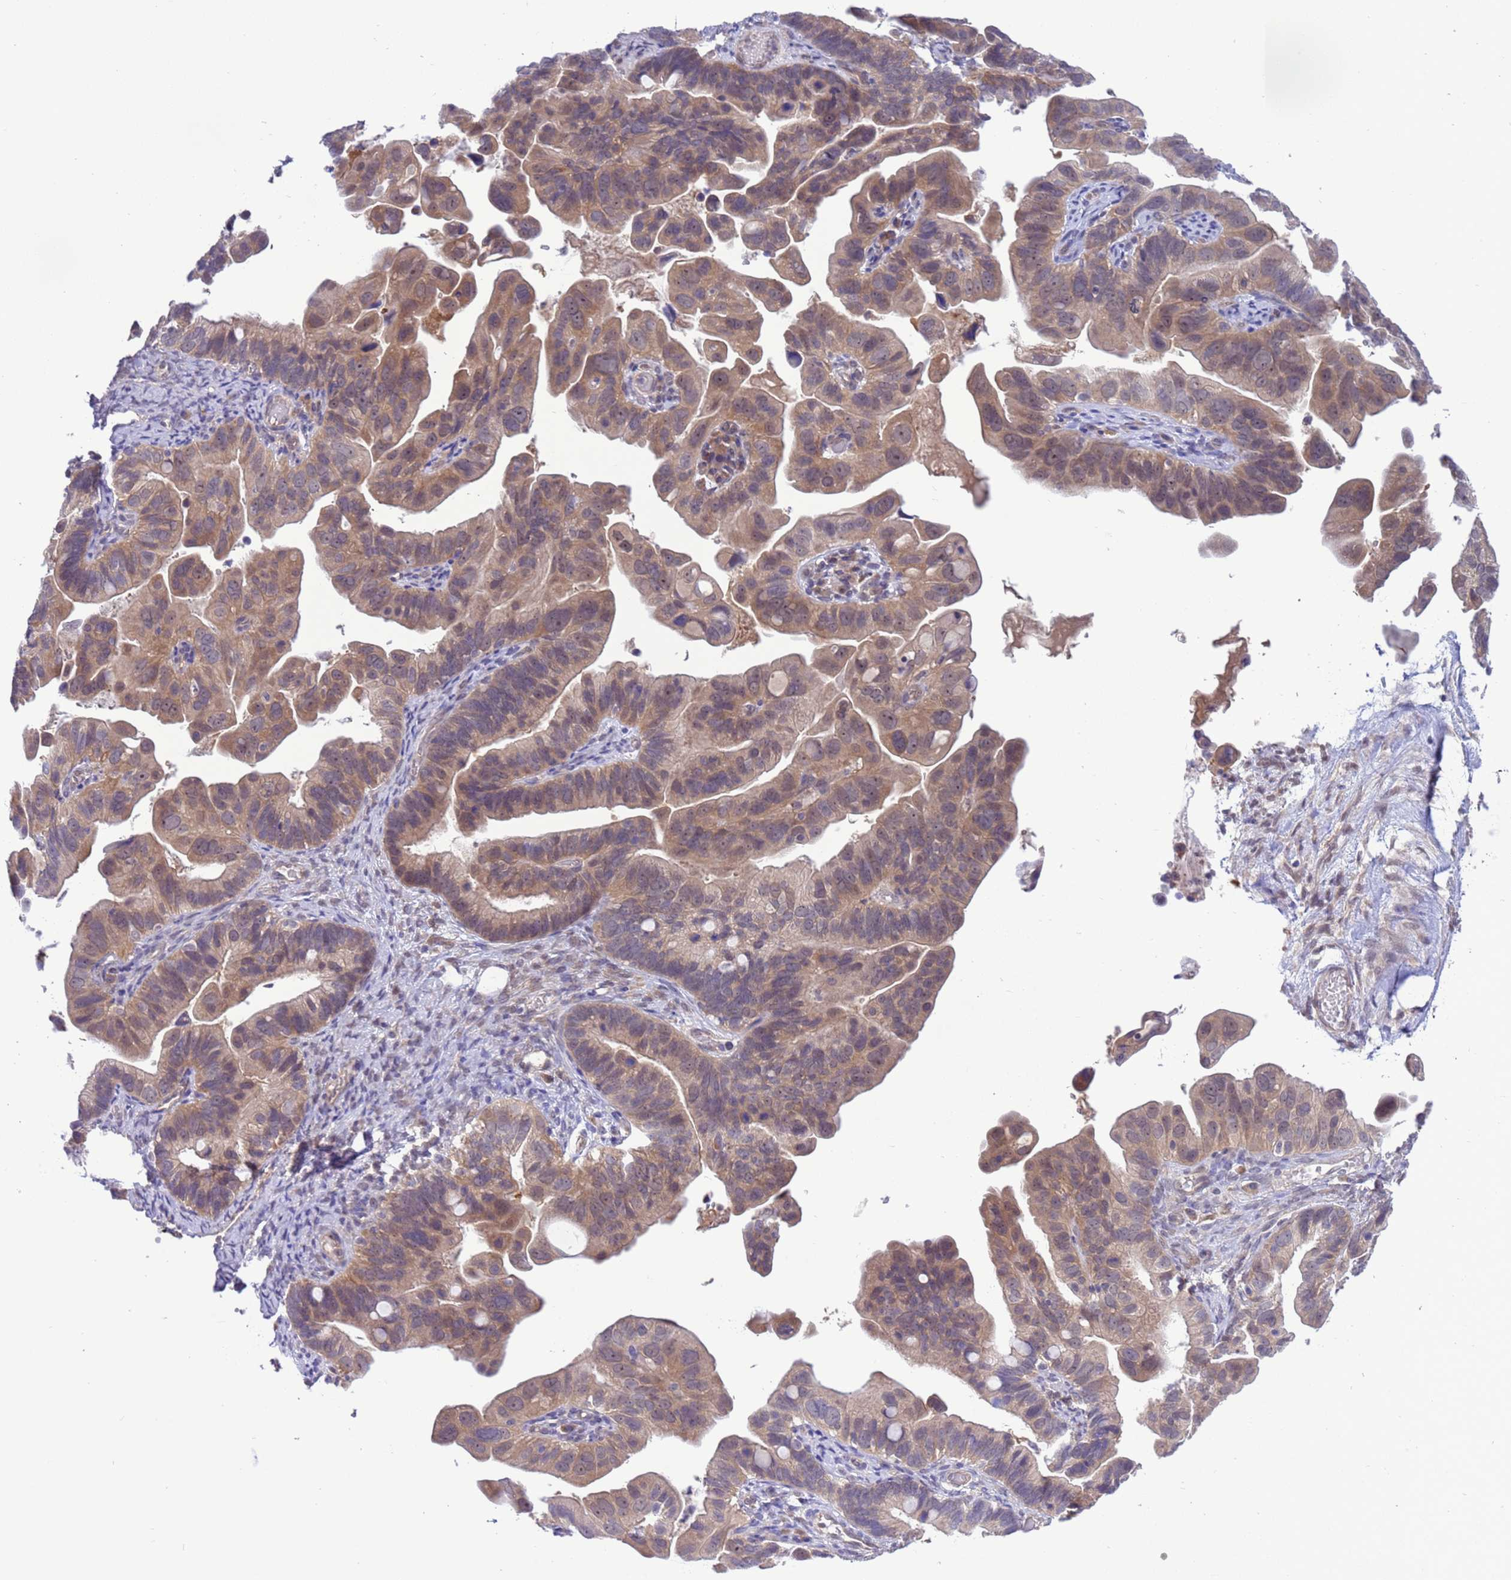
{"staining": {"intensity": "weak", "quantity": ">75%", "location": "cytoplasmic/membranous,nuclear"}, "tissue": "ovarian cancer", "cell_type": "Tumor cells", "image_type": "cancer", "snomed": [{"axis": "morphology", "description": "Cystadenocarcinoma, serous, NOS"}, {"axis": "topography", "description": "Ovary"}], "caption": "Ovarian serous cystadenocarcinoma stained with DAB (3,3'-diaminobenzidine) IHC shows low levels of weak cytoplasmic/membranous and nuclear positivity in about >75% of tumor cells.", "gene": "ZNF461", "patient": {"sex": "female", "age": 56}}